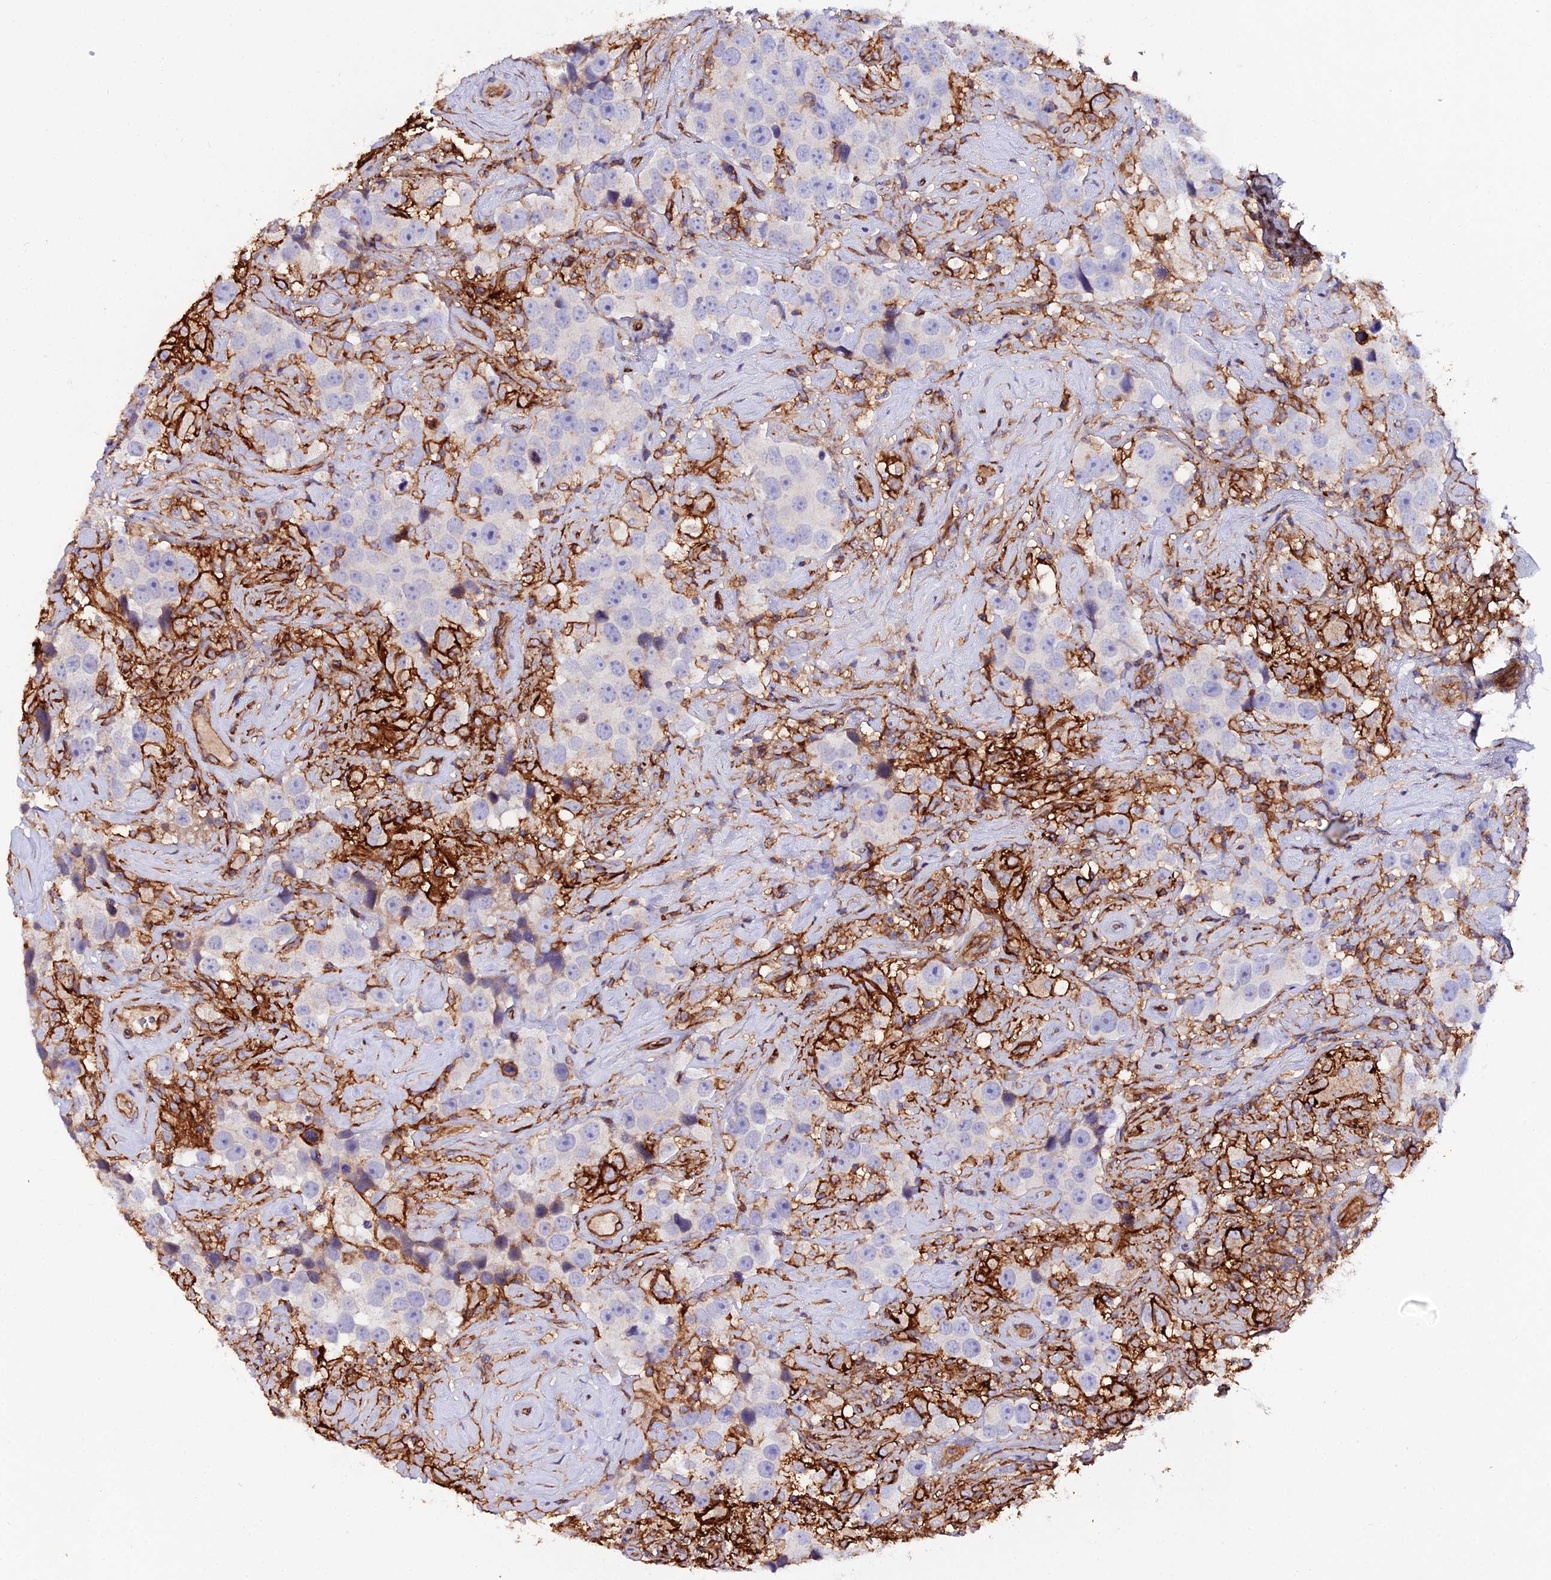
{"staining": {"intensity": "negative", "quantity": "none", "location": "none"}, "tissue": "testis cancer", "cell_type": "Tumor cells", "image_type": "cancer", "snomed": [{"axis": "morphology", "description": "Seminoma, NOS"}, {"axis": "topography", "description": "Testis"}], "caption": "Immunohistochemical staining of human seminoma (testis) exhibits no significant staining in tumor cells.", "gene": "TRPV2", "patient": {"sex": "male", "age": 49}}